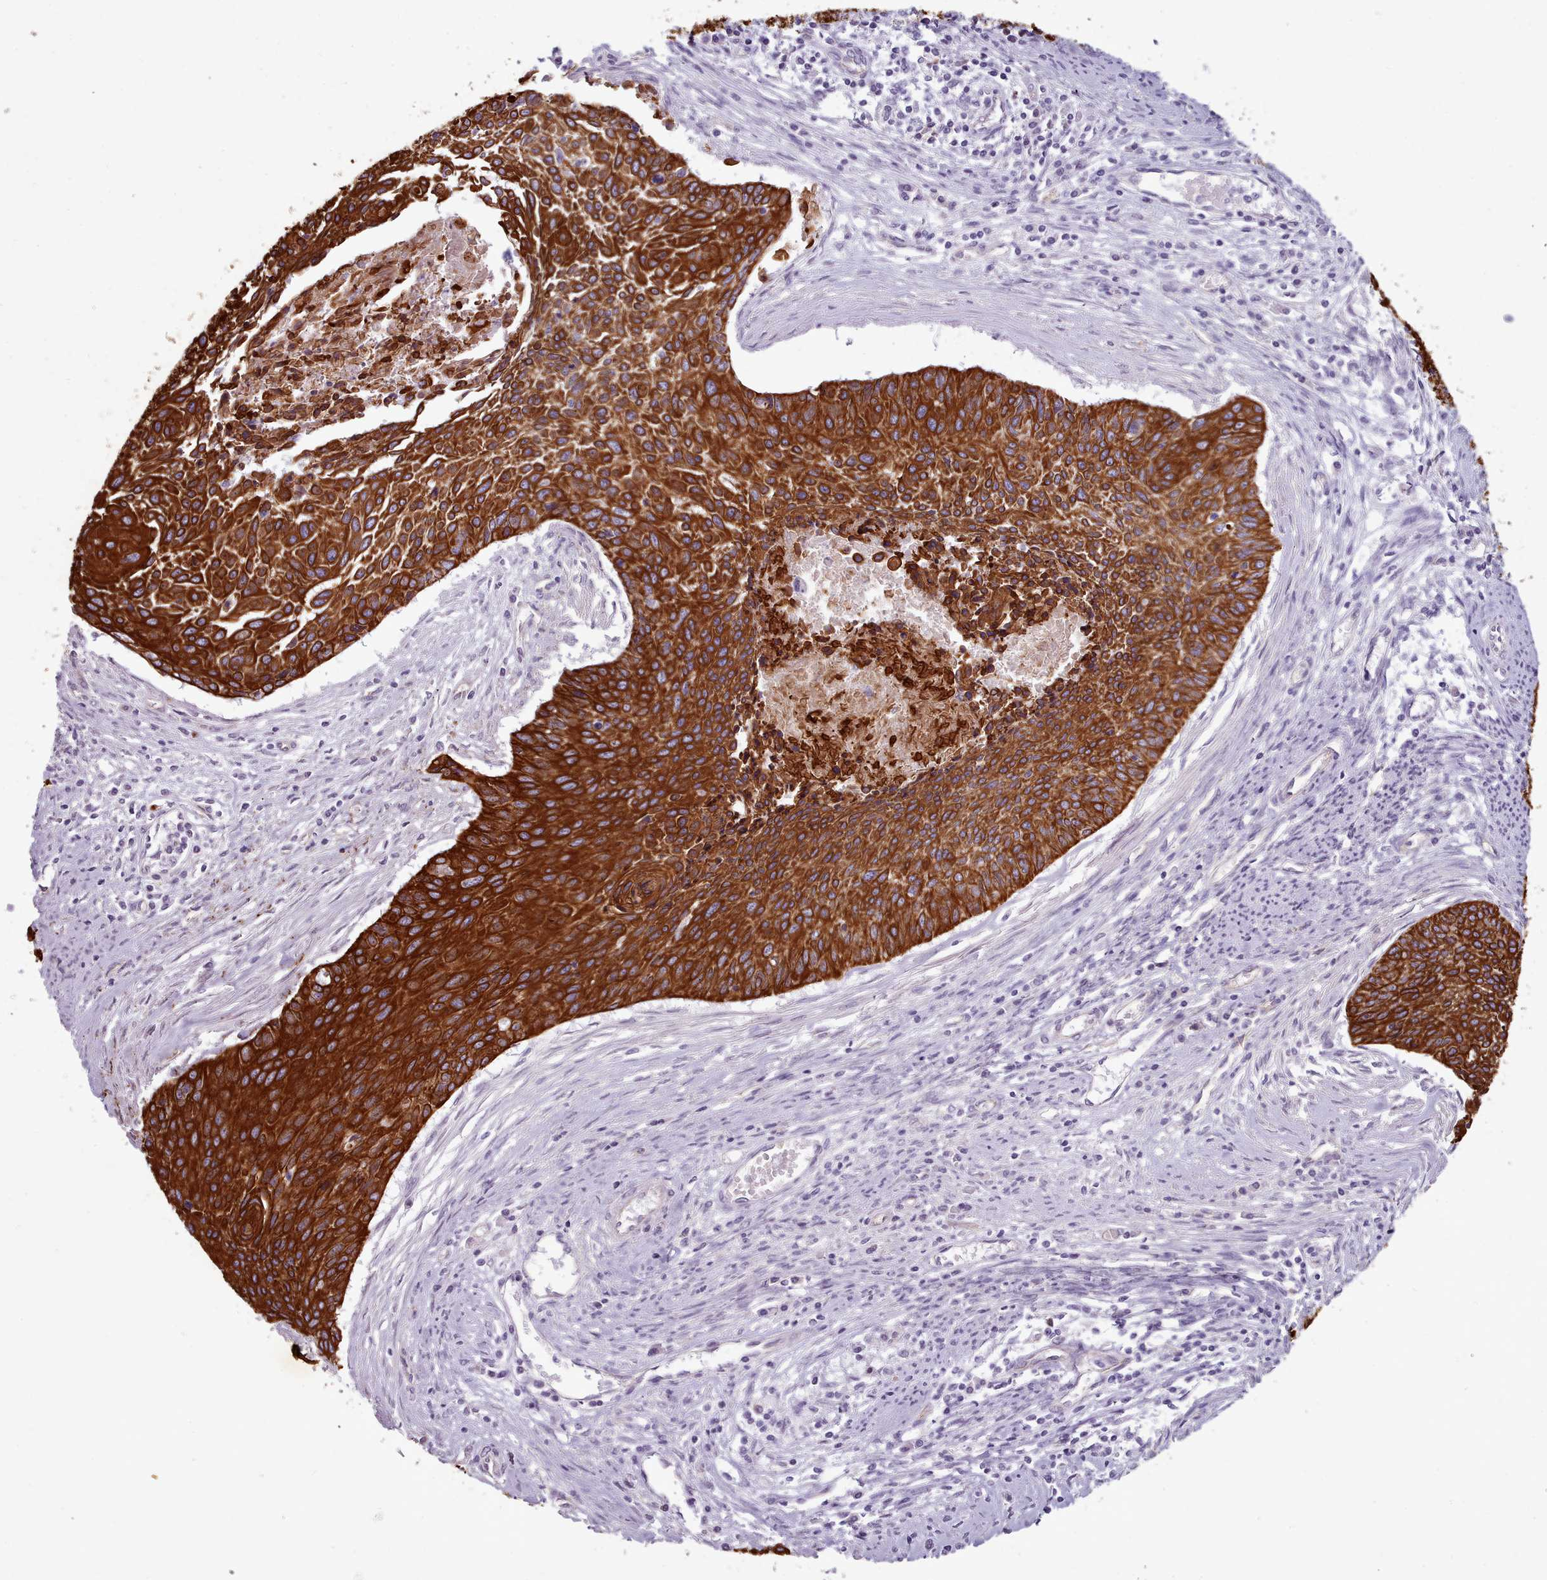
{"staining": {"intensity": "strong", "quantity": ">75%", "location": "cytoplasmic/membranous"}, "tissue": "cervical cancer", "cell_type": "Tumor cells", "image_type": "cancer", "snomed": [{"axis": "morphology", "description": "Squamous cell carcinoma, NOS"}, {"axis": "topography", "description": "Cervix"}], "caption": "Brown immunohistochemical staining in squamous cell carcinoma (cervical) reveals strong cytoplasmic/membranous positivity in about >75% of tumor cells.", "gene": "PLD4", "patient": {"sex": "female", "age": 55}}